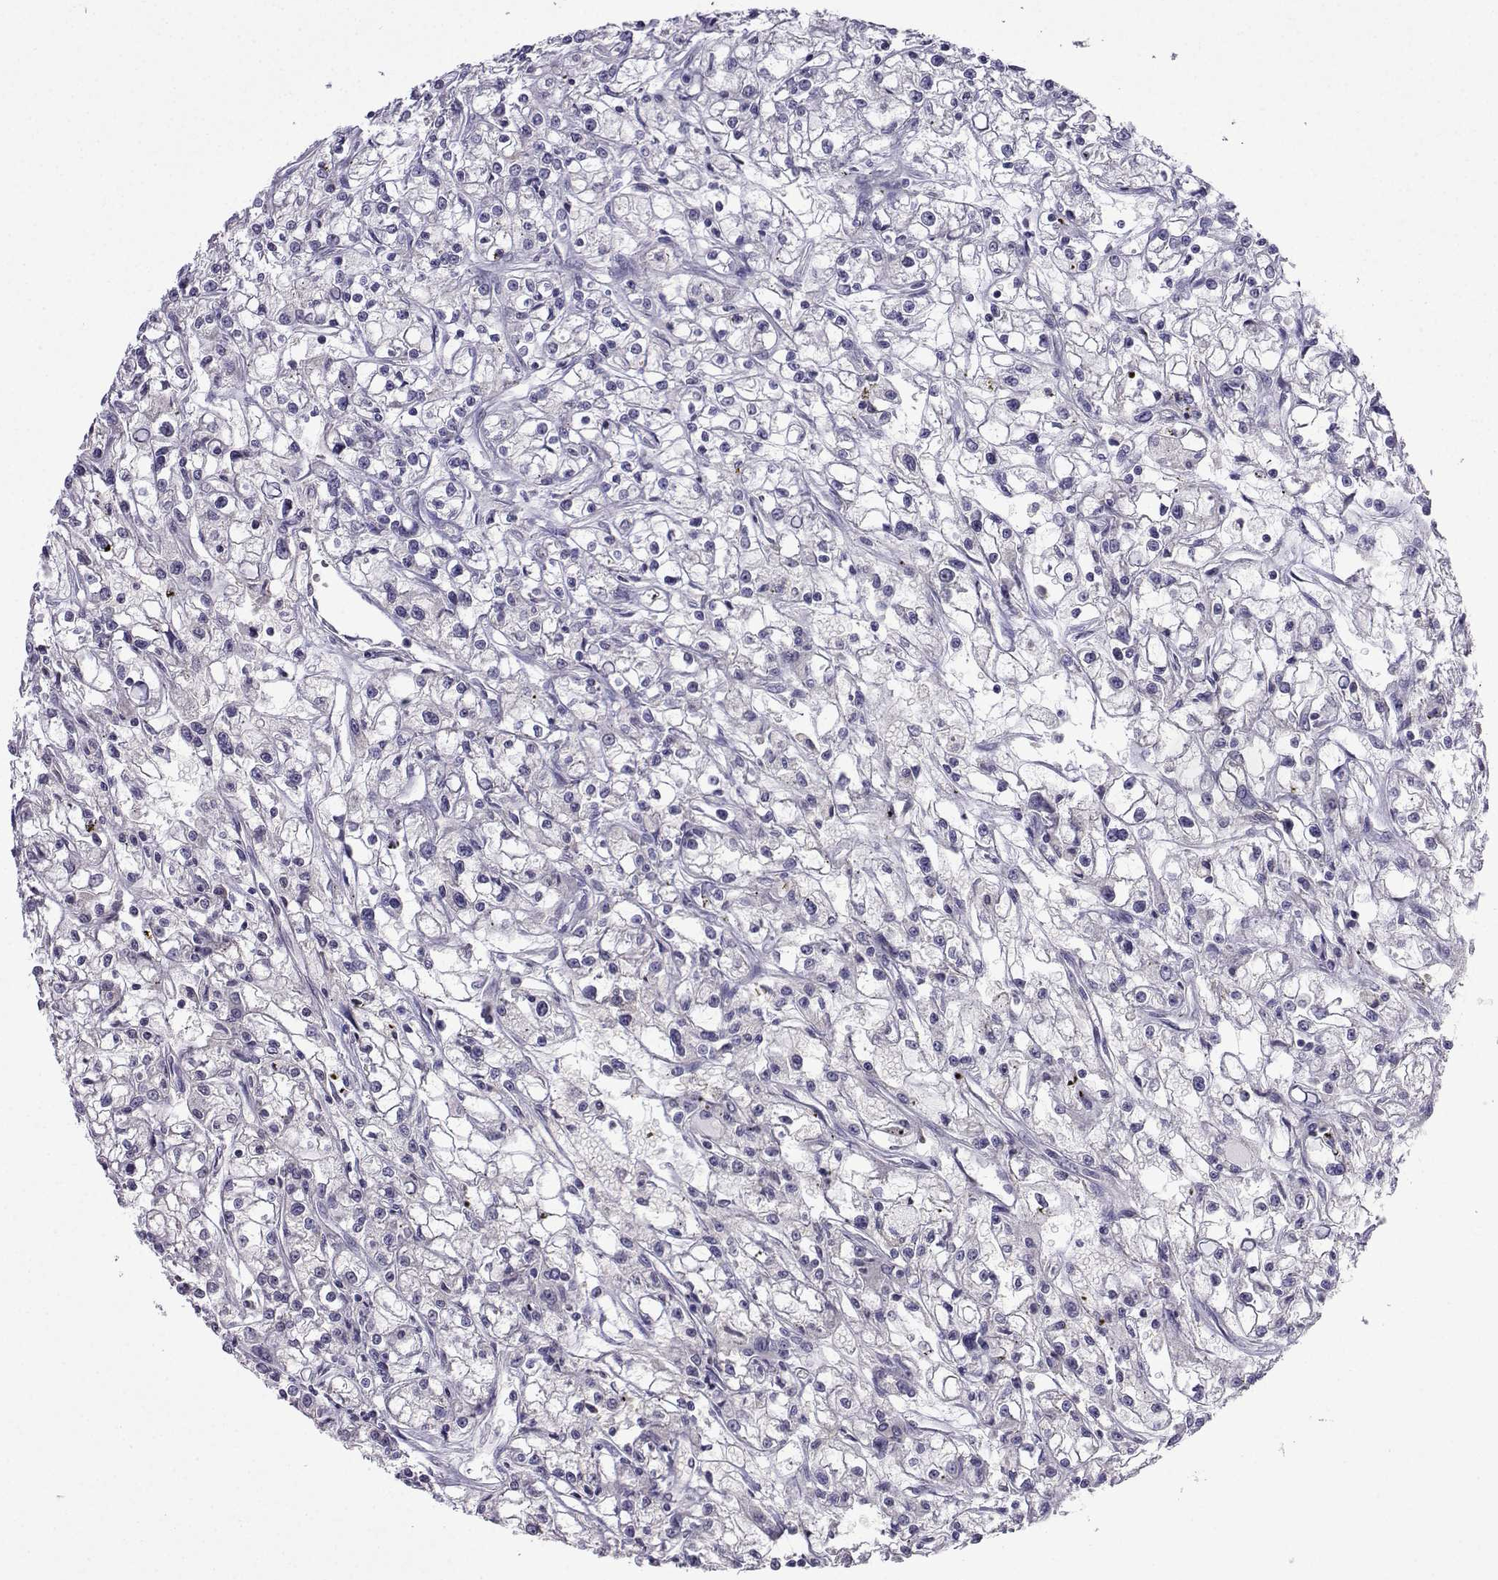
{"staining": {"intensity": "negative", "quantity": "none", "location": "none"}, "tissue": "renal cancer", "cell_type": "Tumor cells", "image_type": "cancer", "snomed": [{"axis": "morphology", "description": "Adenocarcinoma, NOS"}, {"axis": "topography", "description": "Kidney"}], "caption": "A micrograph of adenocarcinoma (renal) stained for a protein displays no brown staining in tumor cells.", "gene": "FCAMR", "patient": {"sex": "female", "age": 59}}